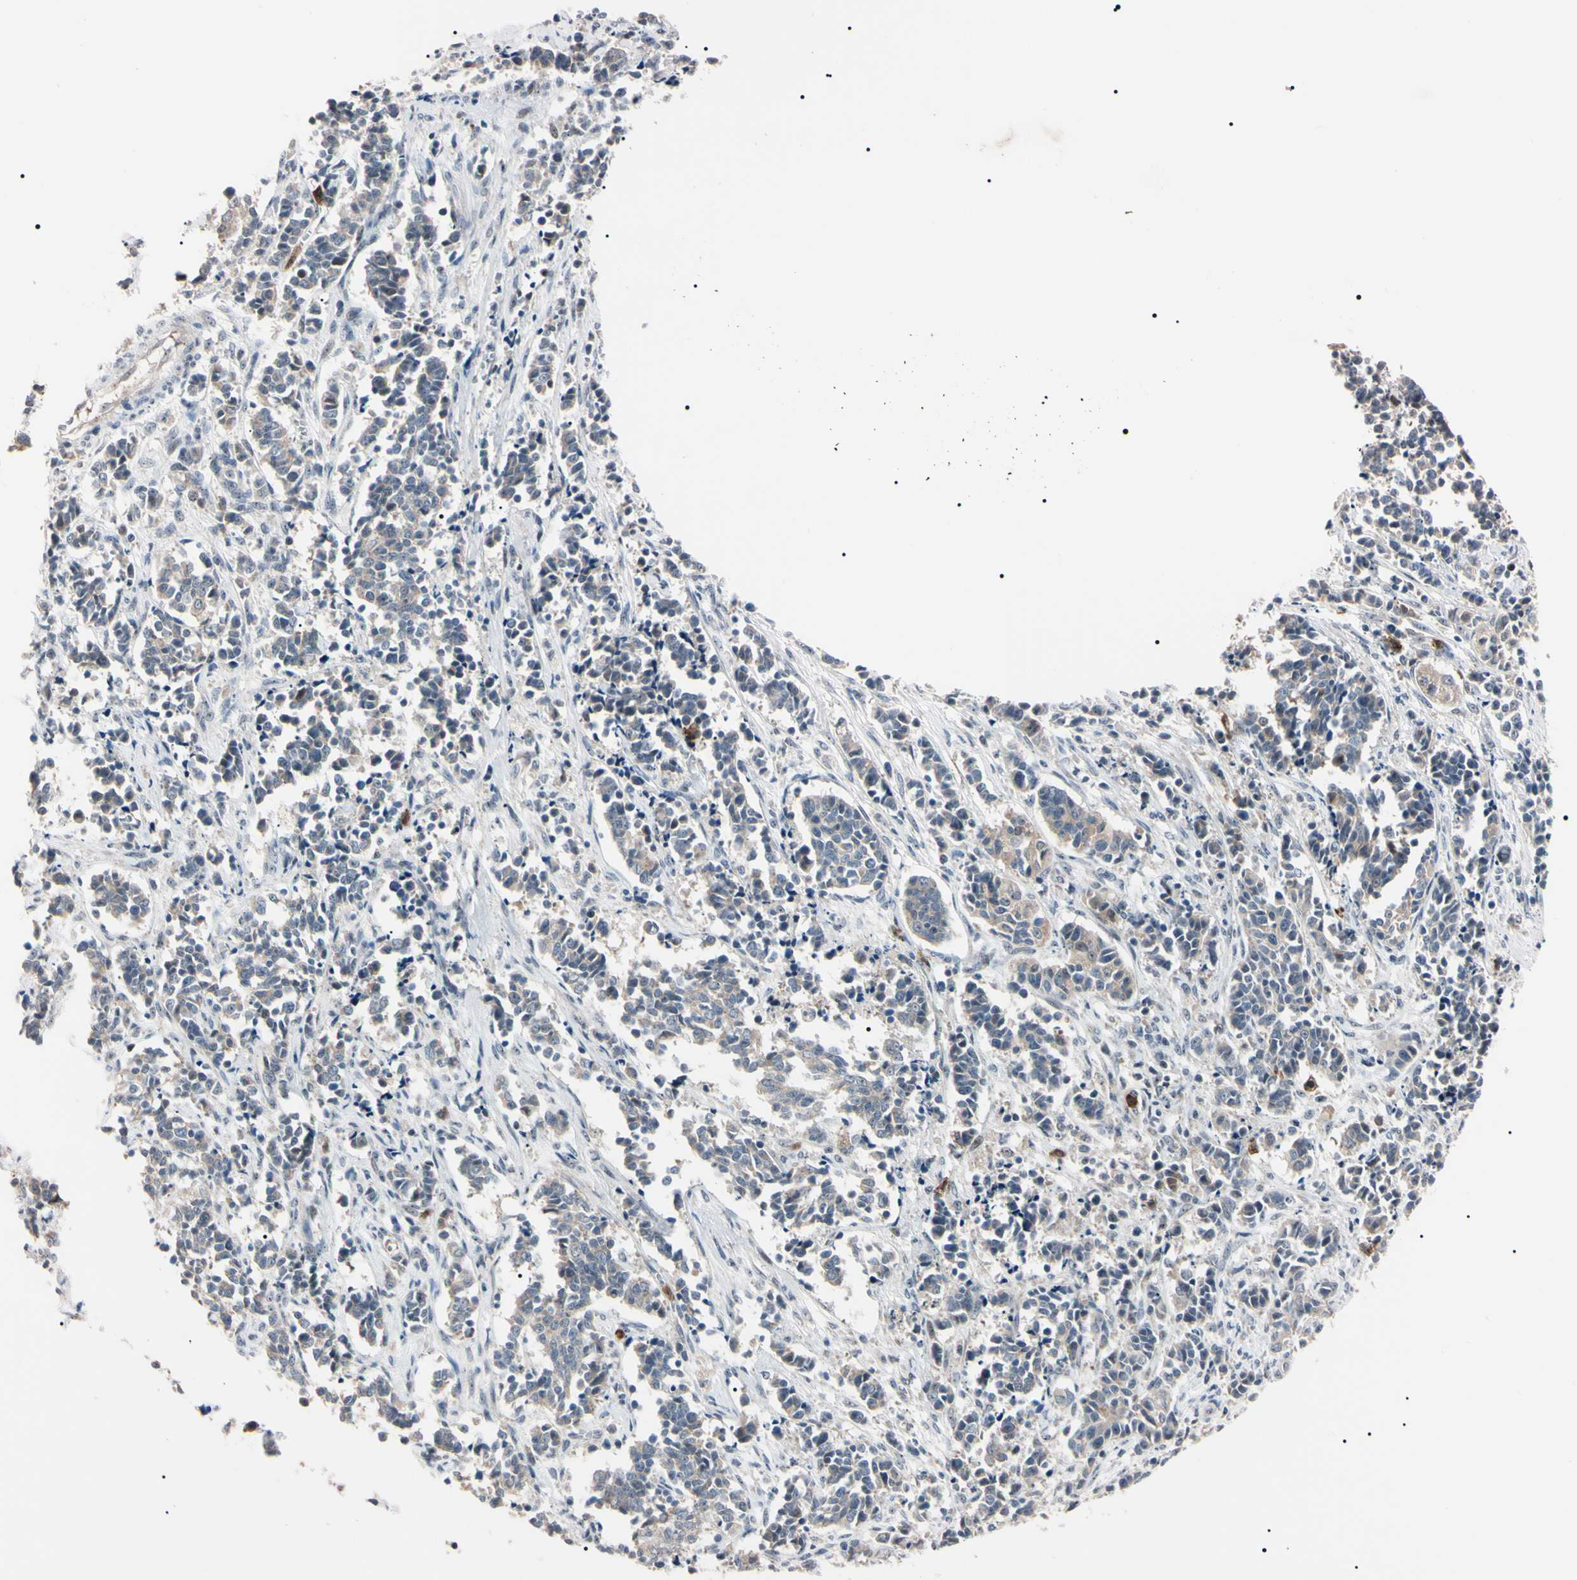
{"staining": {"intensity": "weak", "quantity": ">75%", "location": "cytoplasmic/membranous"}, "tissue": "cervical cancer", "cell_type": "Tumor cells", "image_type": "cancer", "snomed": [{"axis": "morphology", "description": "Normal tissue, NOS"}, {"axis": "morphology", "description": "Squamous cell carcinoma, NOS"}, {"axis": "topography", "description": "Cervix"}], "caption": "Immunohistochemical staining of squamous cell carcinoma (cervical) displays weak cytoplasmic/membranous protein expression in approximately >75% of tumor cells. Using DAB (3,3'-diaminobenzidine) (brown) and hematoxylin (blue) stains, captured at high magnification using brightfield microscopy.", "gene": "TRAF5", "patient": {"sex": "female", "age": 35}}